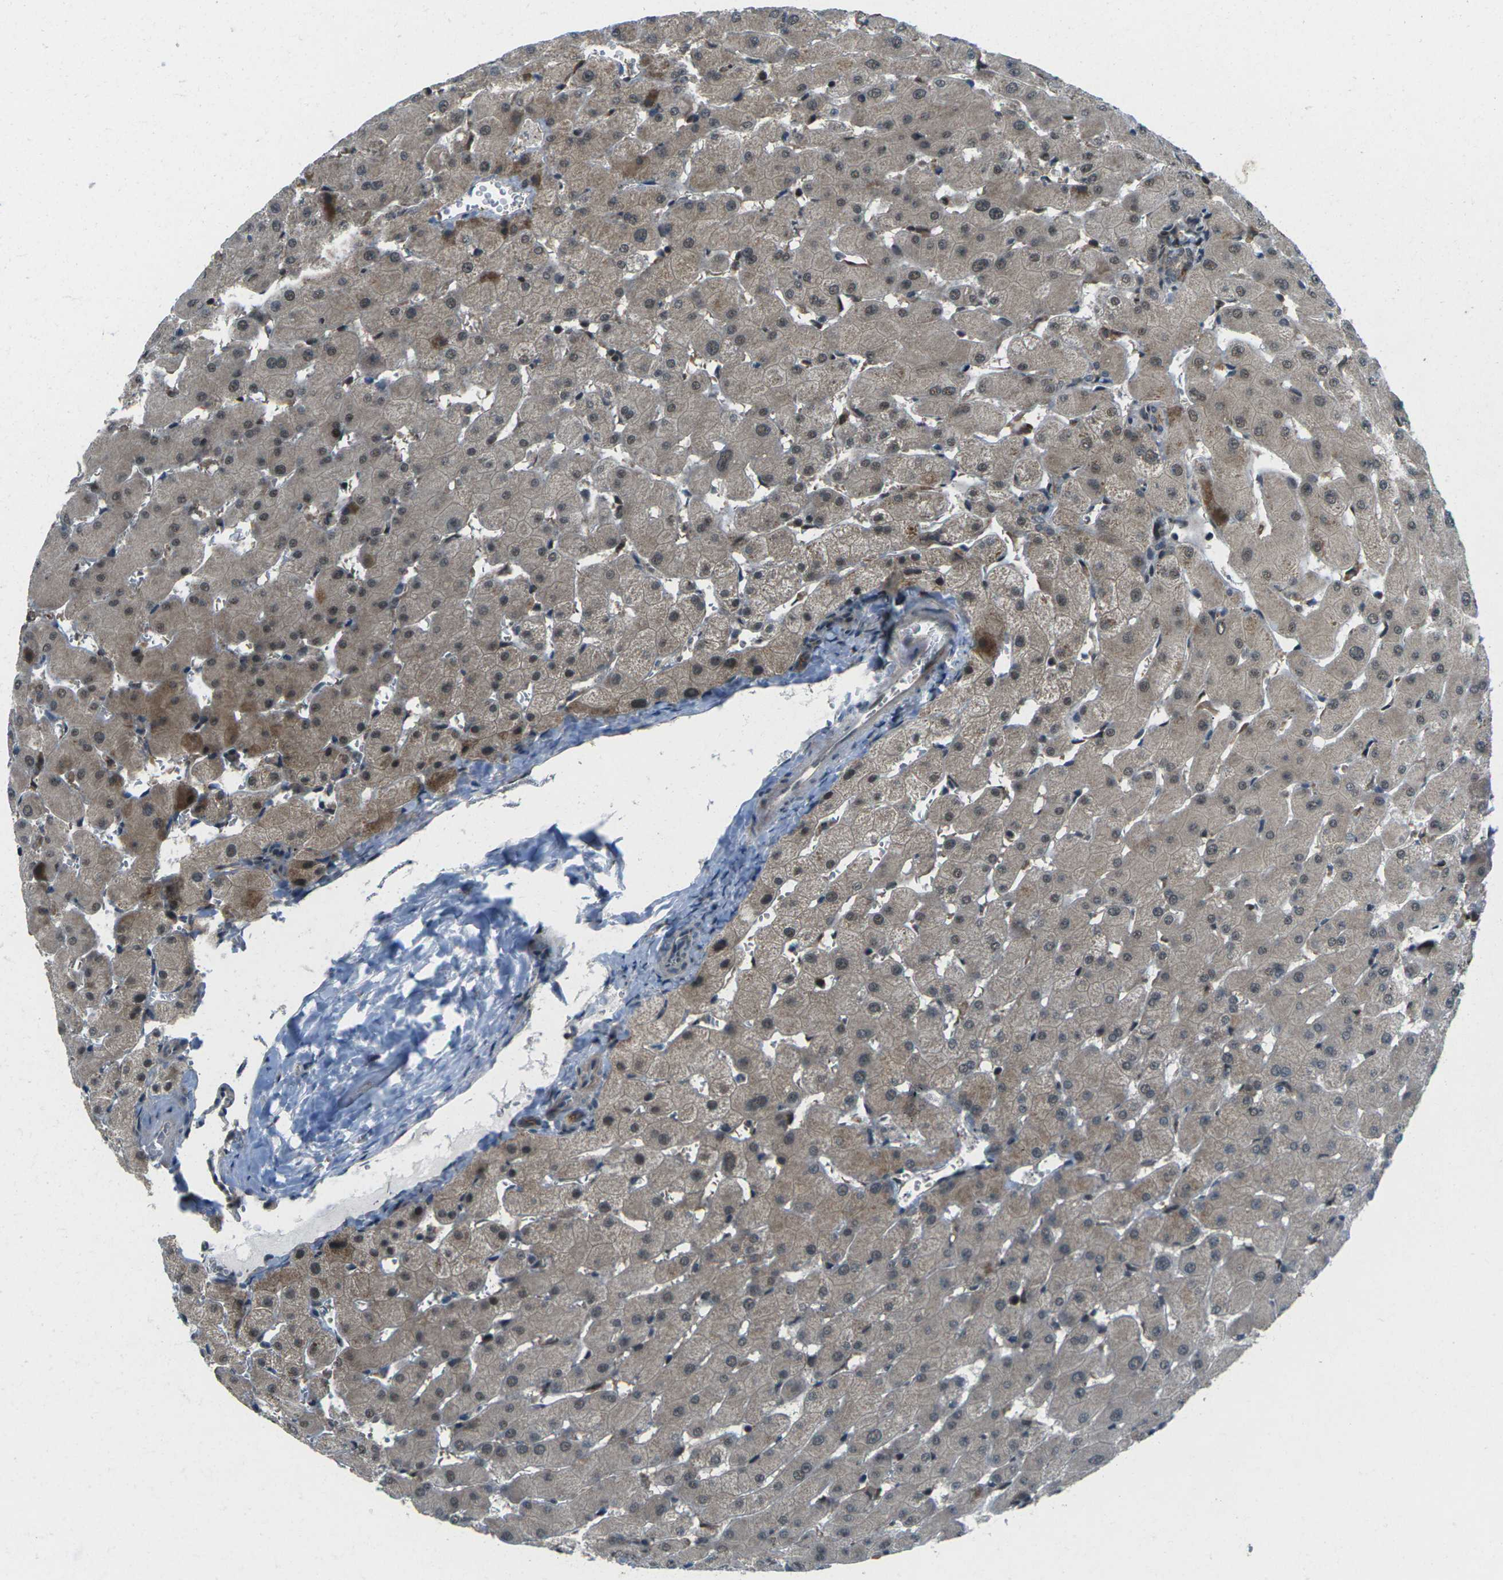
{"staining": {"intensity": "weak", "quantity": ">75%", "location": "cytoplasmic/membranous"}, "tissue": "liver", "cell_type": "Cholangiocytes", "image_type": "normal", "snomed": [{"axis": "morphology", "description": "Normal tissue, NOS"}, {"axis": "topography", "description": "Liver"}], "caption": "Liver stained for a protein exhibits weak cytoplasmic/membranous positivity in cholangiocytes. The staining was performed using DAB, with brown indicating positive protein expression. Nuclei are stained blue with hematoxylin.", "gene": "UBE2S", "patient": {"sex": "female", "age": 63}}